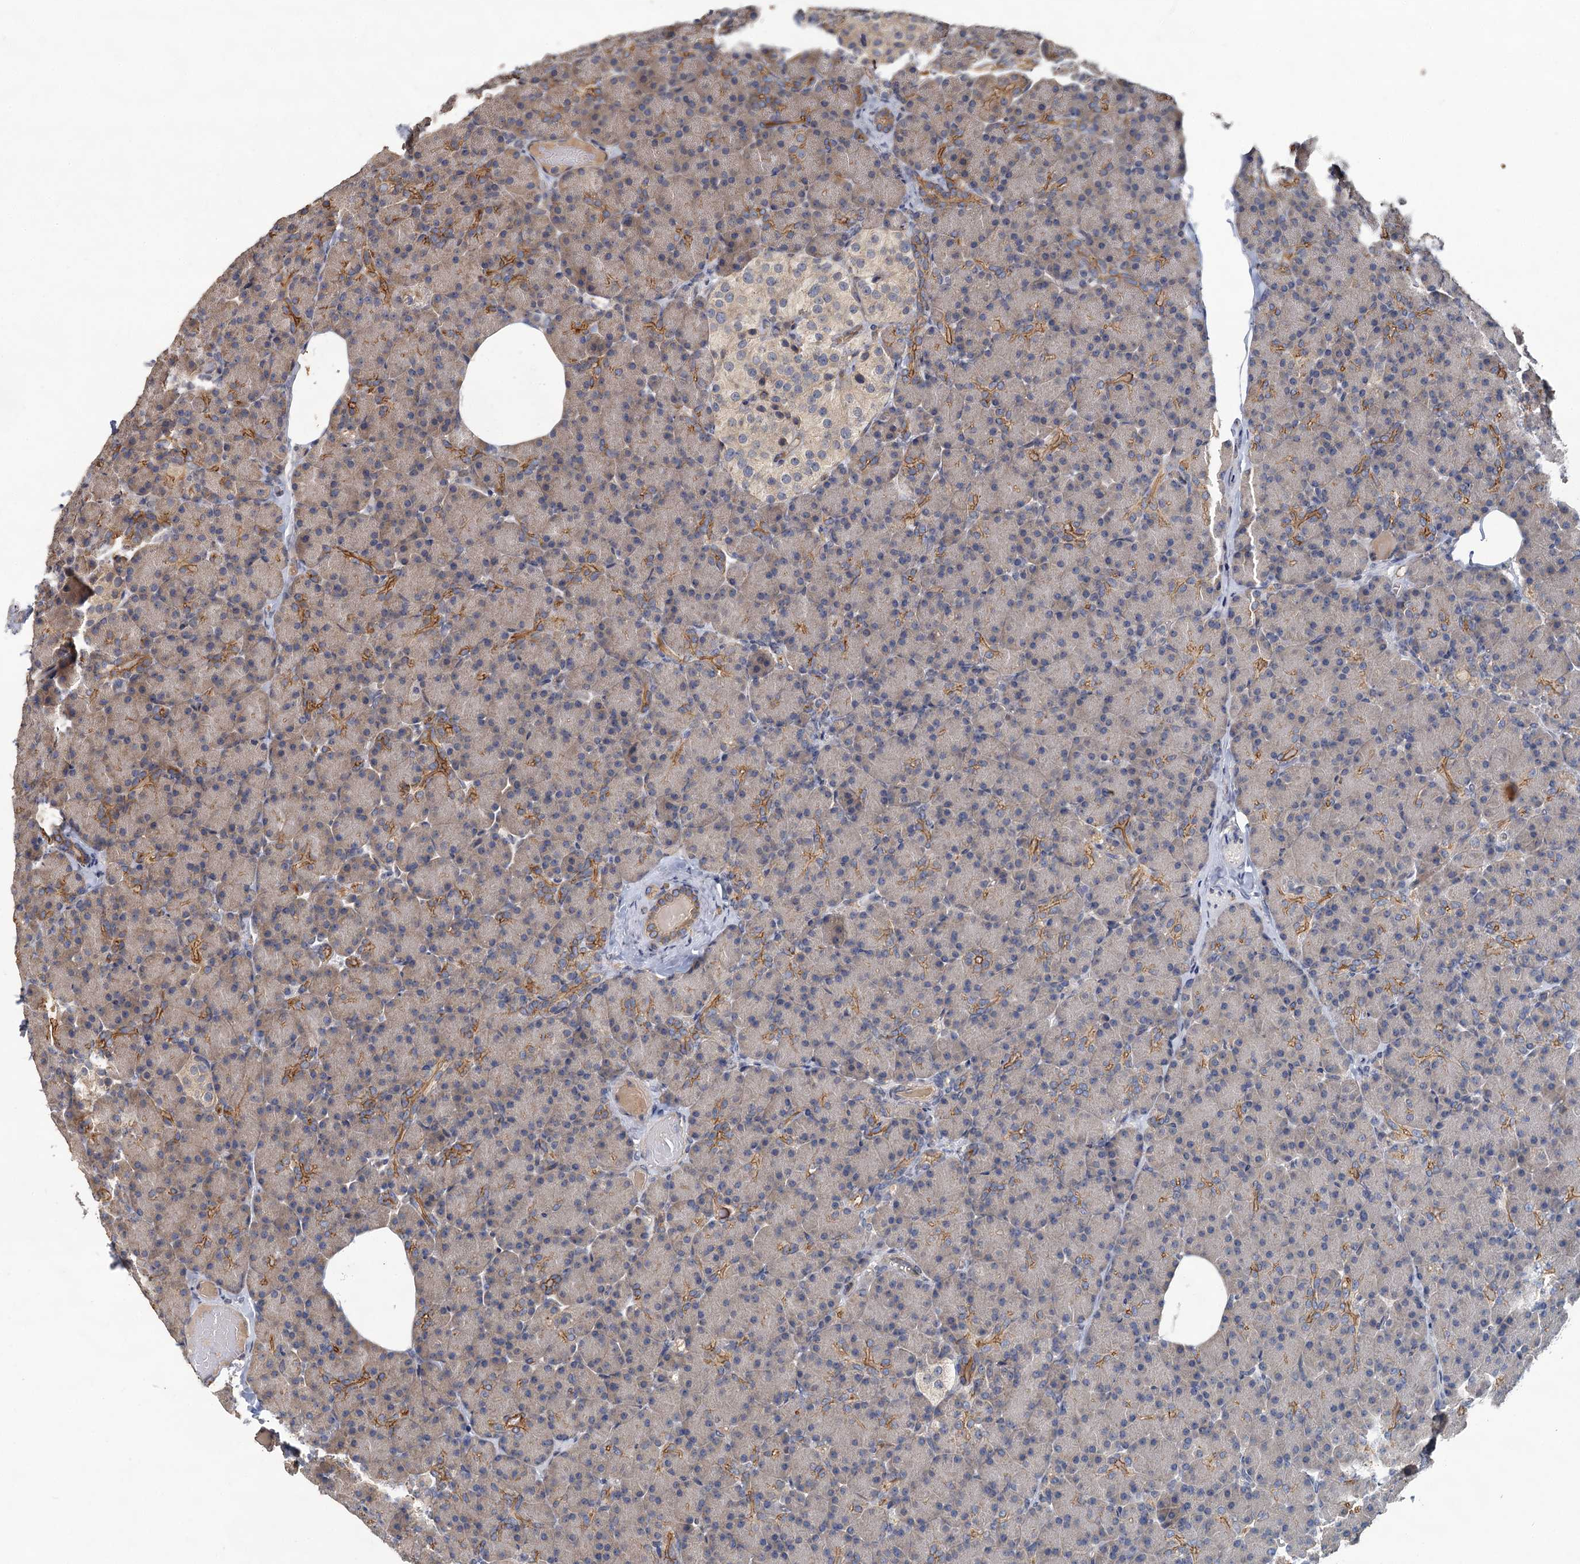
{"staining": {"intensity": "moderate", "quantity": "25%-75%", "location": "cytoplasmic/membranous"}, "tissue": "pancreas", "cell_type": "Exocrine glandular cells", "image_type": "normal", "snomed": [{"axis": "morphology", "description": "Normal tissue, NOS"}, {"axis": "topography", "description": "Pancreas"}], "caption": "Immunohistochemical staining of benign pancreas displays 25%-75% levels of moderate cytoplasmic/membranous protein expression in approximately 25%-75% of exocrine glandular cells.", "gene": "ZNF324", "patient": {"sex": "female", "age": 43}}